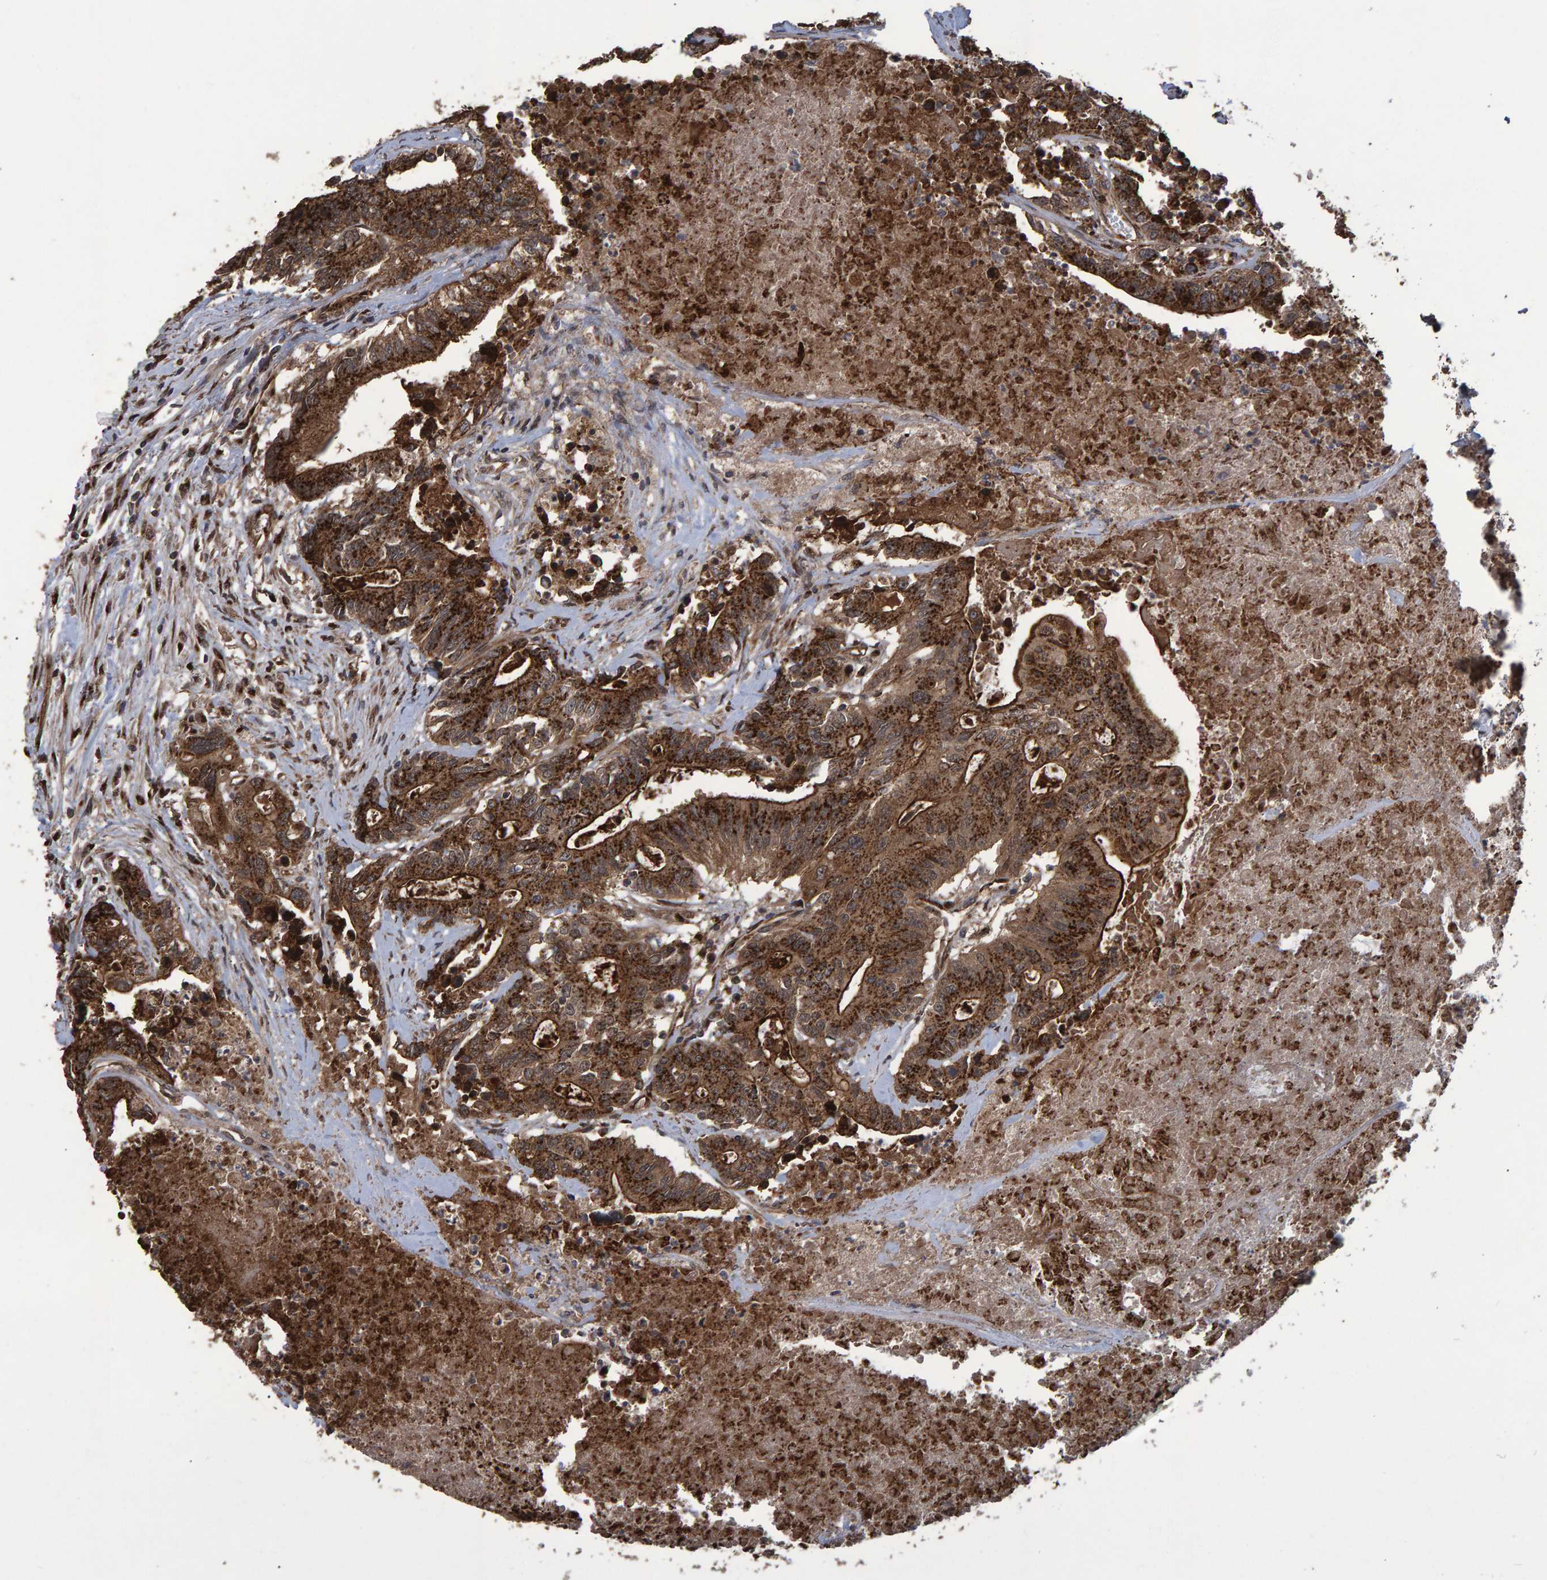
{"staining": {"intensity": "strong", "quantity": ">75%", "location": "cytoplasmic/membranous"}, "tissue": "colorectal cancer", "cell_type": "Tumor cells", "image_type": "cancer", "snomed": [{"axis": "morphology", "description": "Adenocarcinoma, NOS"}, {"axis": "topography", "description": "Colon"}], "caption": "Colorectal cancer (adenocarcinoma) stained with a protein marker demonstrates strong staining in tumor cells.", "gene": "TRIM68", "patient": {"sex": "female", "age": 77}}